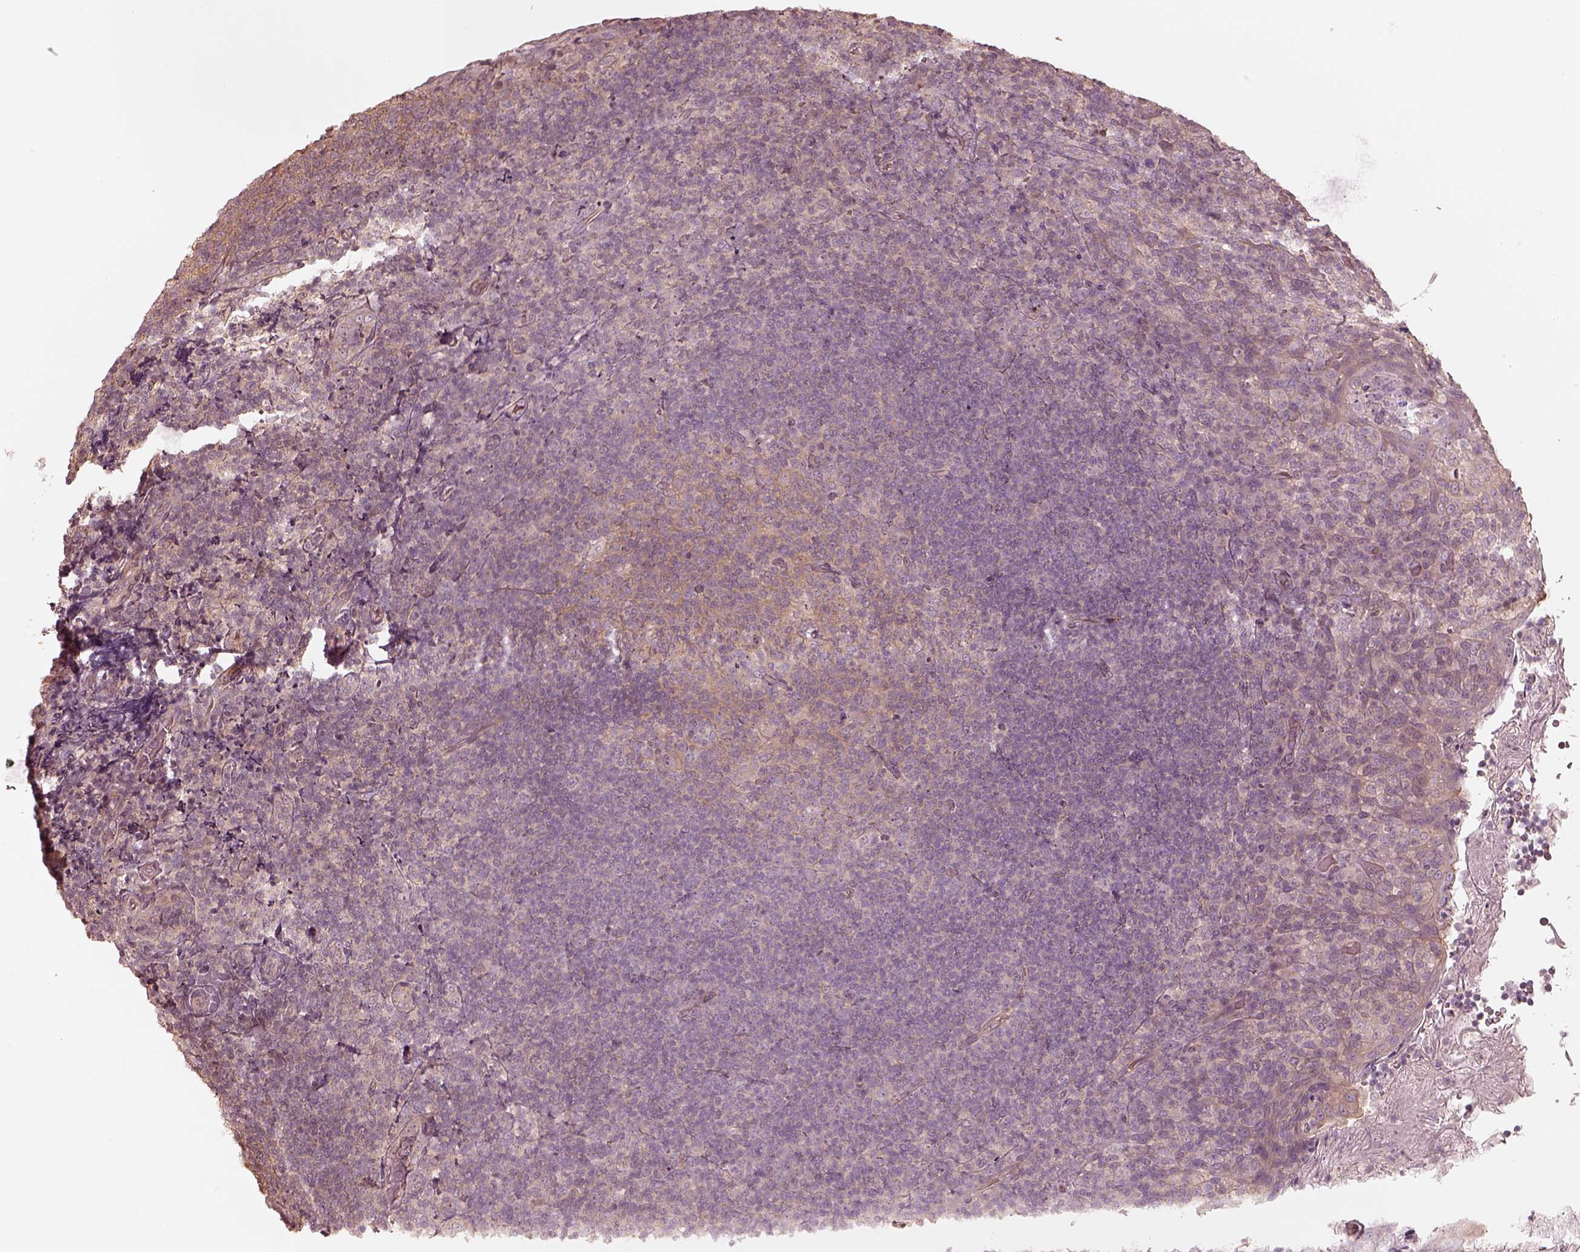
{"staining": {"intensity": "weak", "quantity": "25%-75%", "location": "cytoplasmic/membranous"}, "tissue": "tonsil", "cell_type": "Germinal center cells", "image_type": "normal", "snomed": [{"axis": "morphology", "description": "Normal tissue, NOS"}, {"axis": "topography", "description": "Tonsil"}], "caption": "Protein staining displays weak cytoplasmic/membranous expression in about 25%-75% of germinal center cells in unremarkable tonsil.", "gene": "KIF5C", "patient": {"sex": "female", "age": 10}}